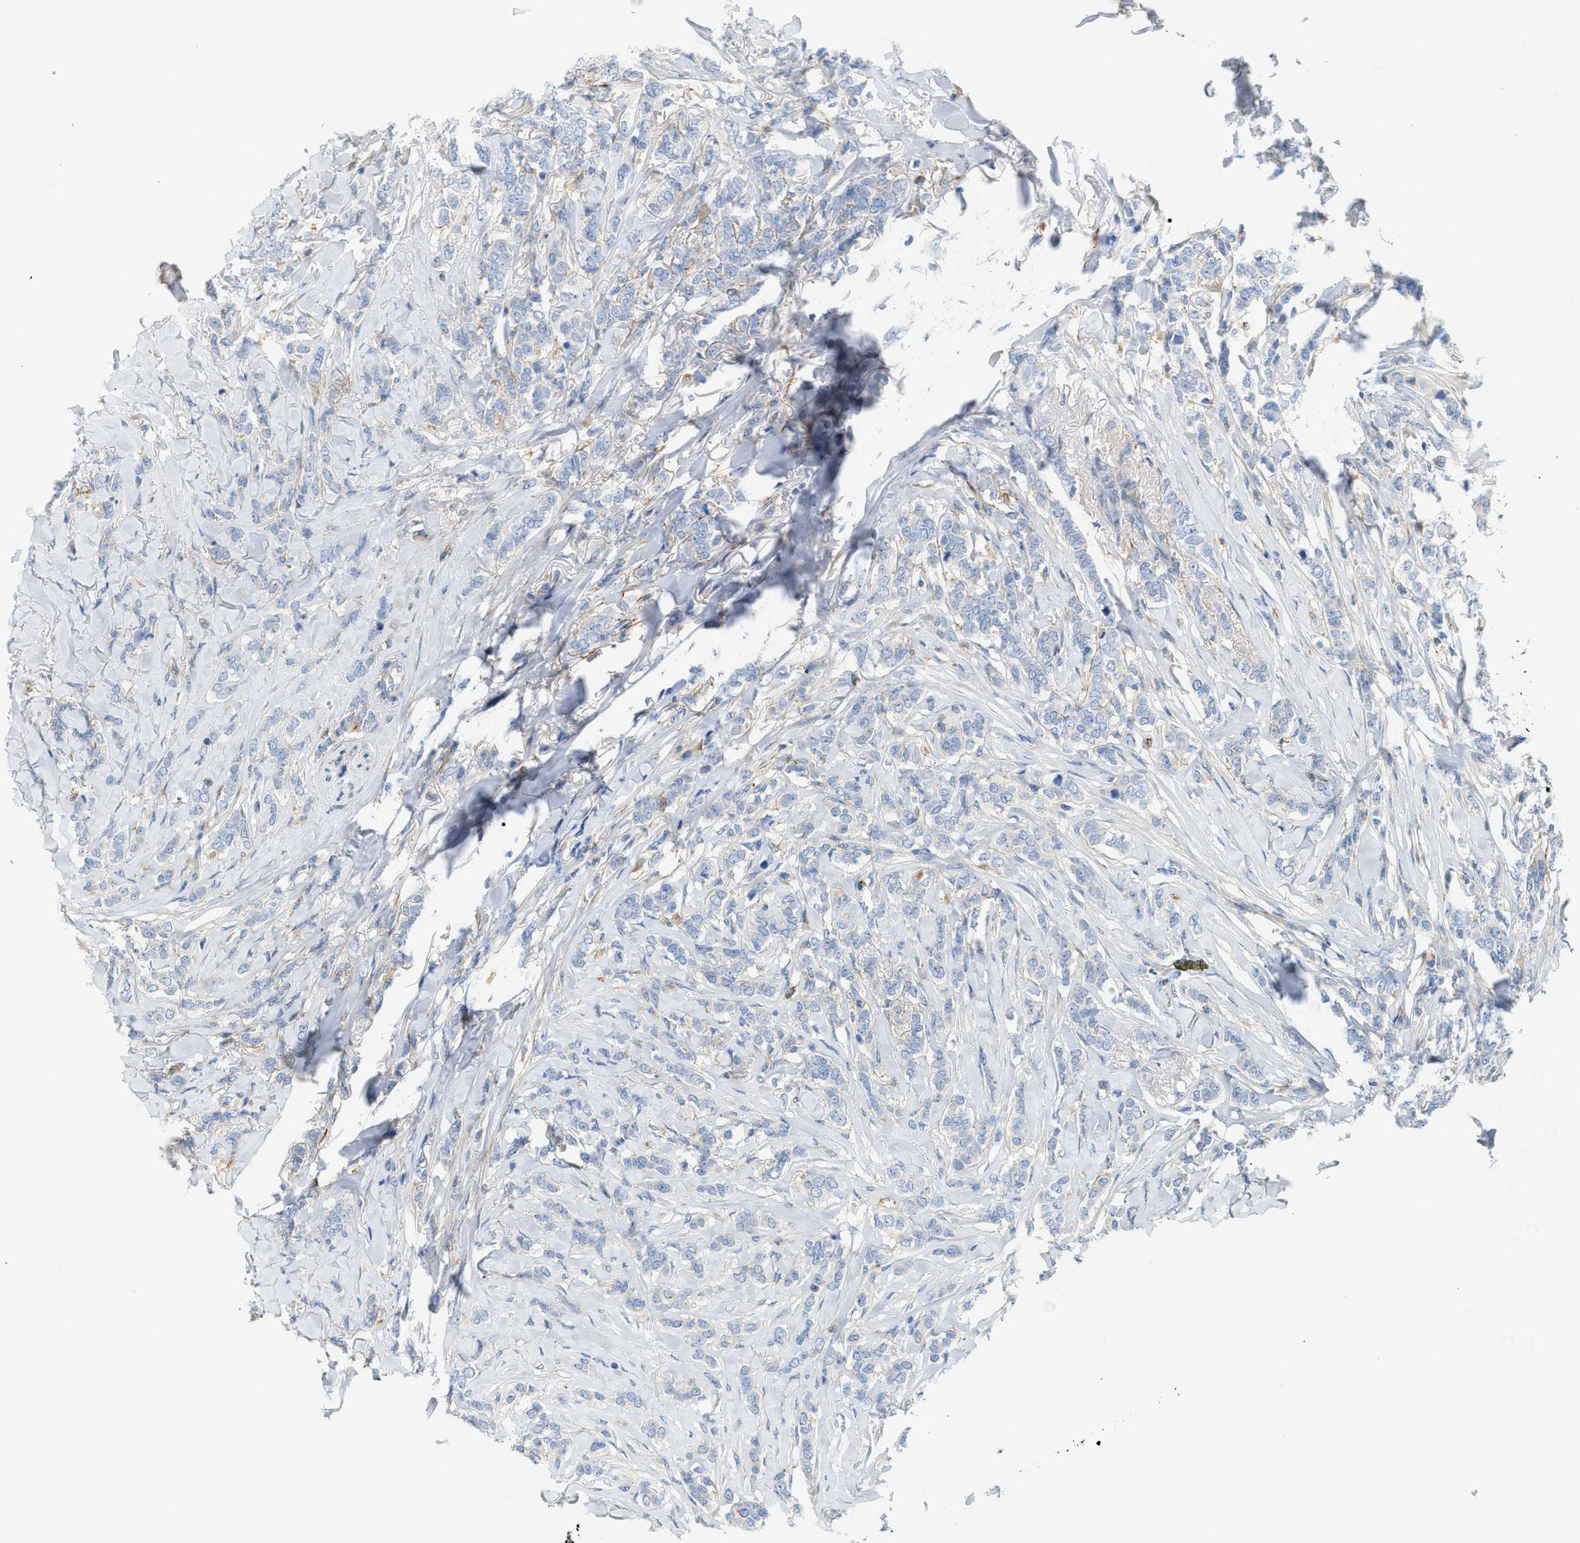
{"staining": {"intensity": "negative", "quantity": "none", "location": "none"}, "tissue": "breast cancer", "cell_type": "Tumor cells", "image_type": "cancer", "snomed": [{"axis": "morphology", "description": "Lobular carcinoma"}, {"axis": "topography", "description": "Skin"}, {"axis": "topography", "description": "Breast"}], "caption": "Micrograph shows no significant protein positivity in tumor cells of lobular carcinoma (breast). The staining is performed using DAB (3,3'-diaminobenzidine) brown chromogen with nuclei counter-stained in using hematoxylin.", "gene": "LMBRD1", "patient": {"sex": "female", "age": 46}}